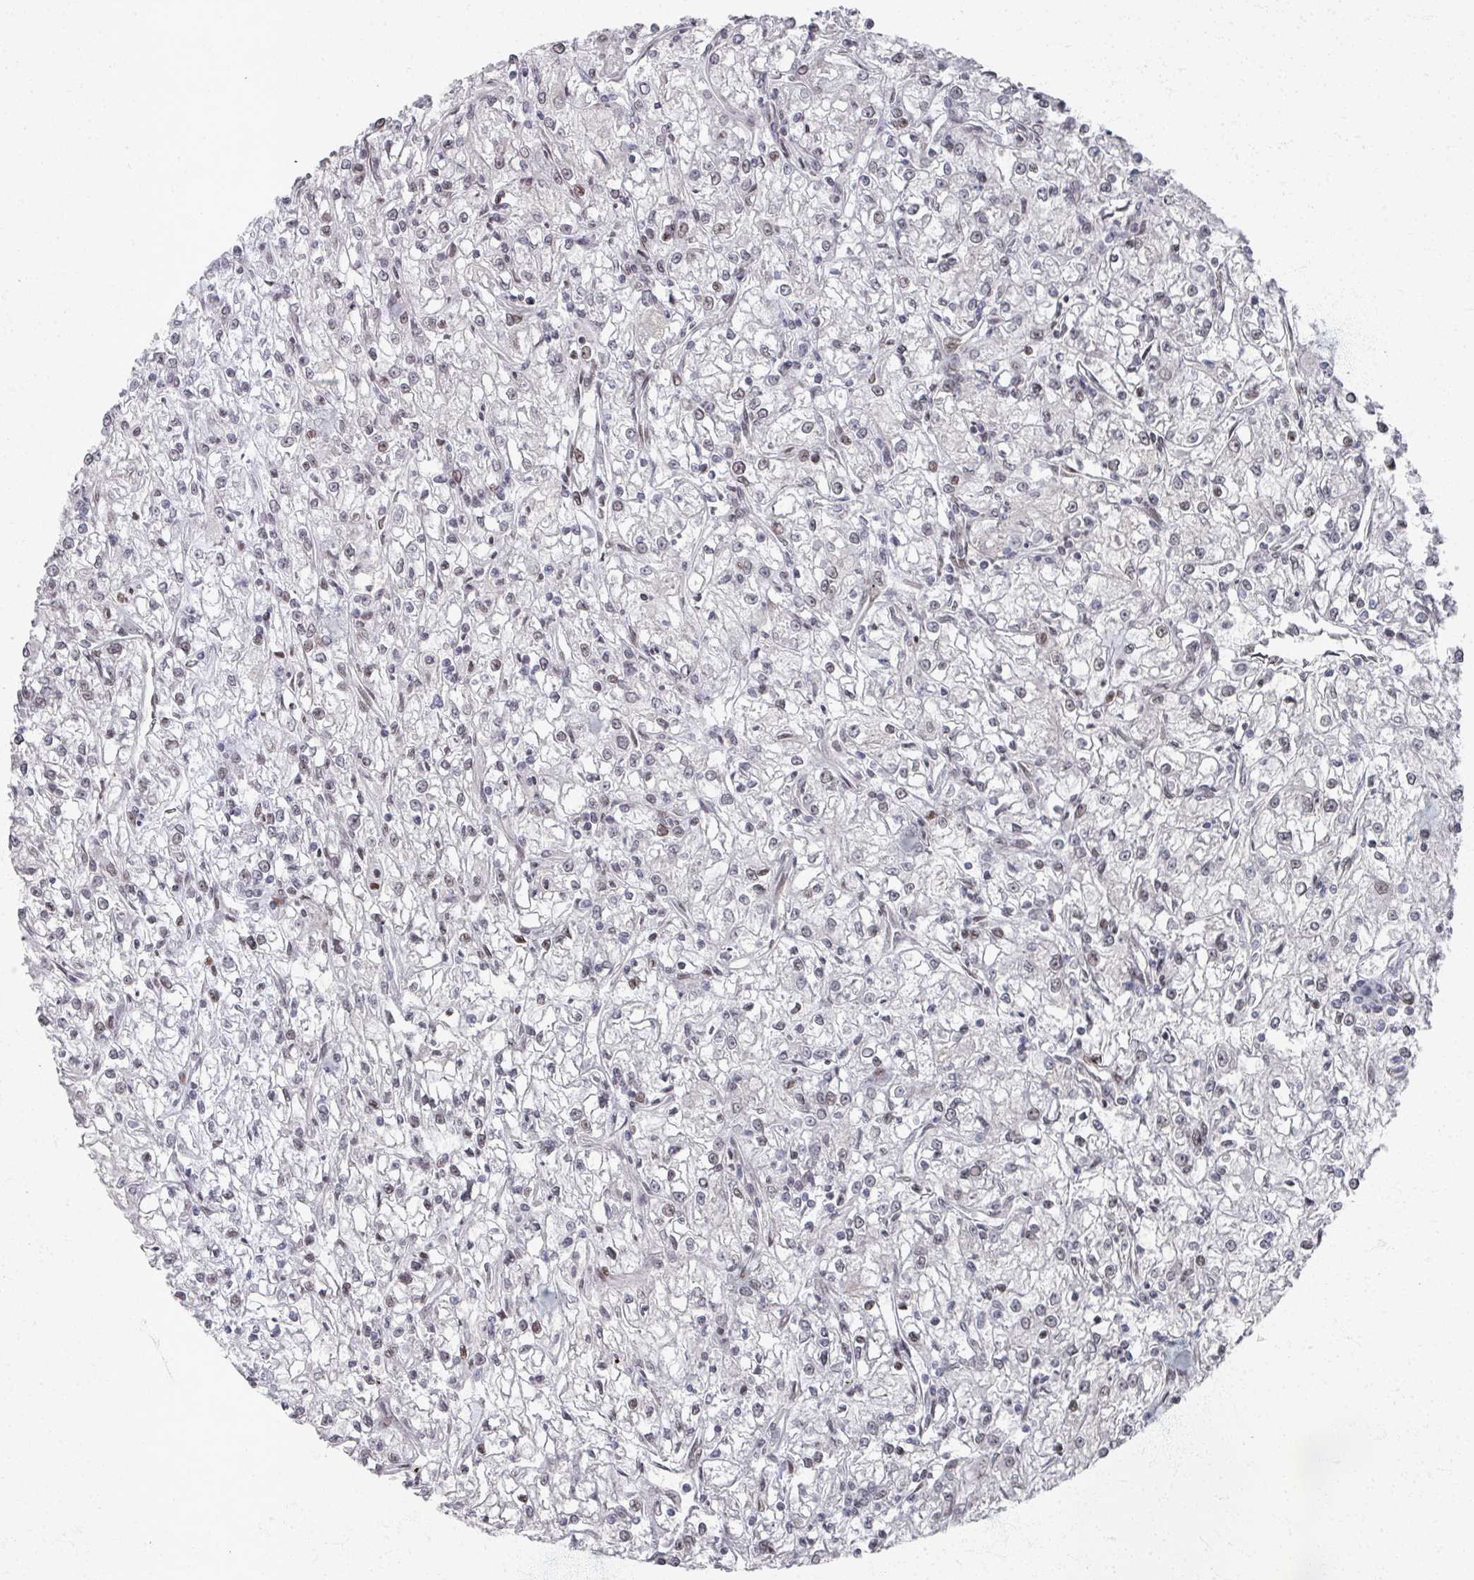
{"staining": {"intensity": "weak", "quantity": "<25%", "location": "nuclear"}, "tissue": "renal cancer", "cell_type": "Tumor cells", "image_type": "cancer", "snomed": [{"axis": "morphology", "description": "Adenocarcinoma, NOS"}, {"axis": "topography", "description": "Kidney"}], "caption": "This is an immunohistochemistry micrograph of human renal cancer. There is no expression in tumor cells.", "gene": "PSKH1", "patient": {"sex": "female", "age": 59}}